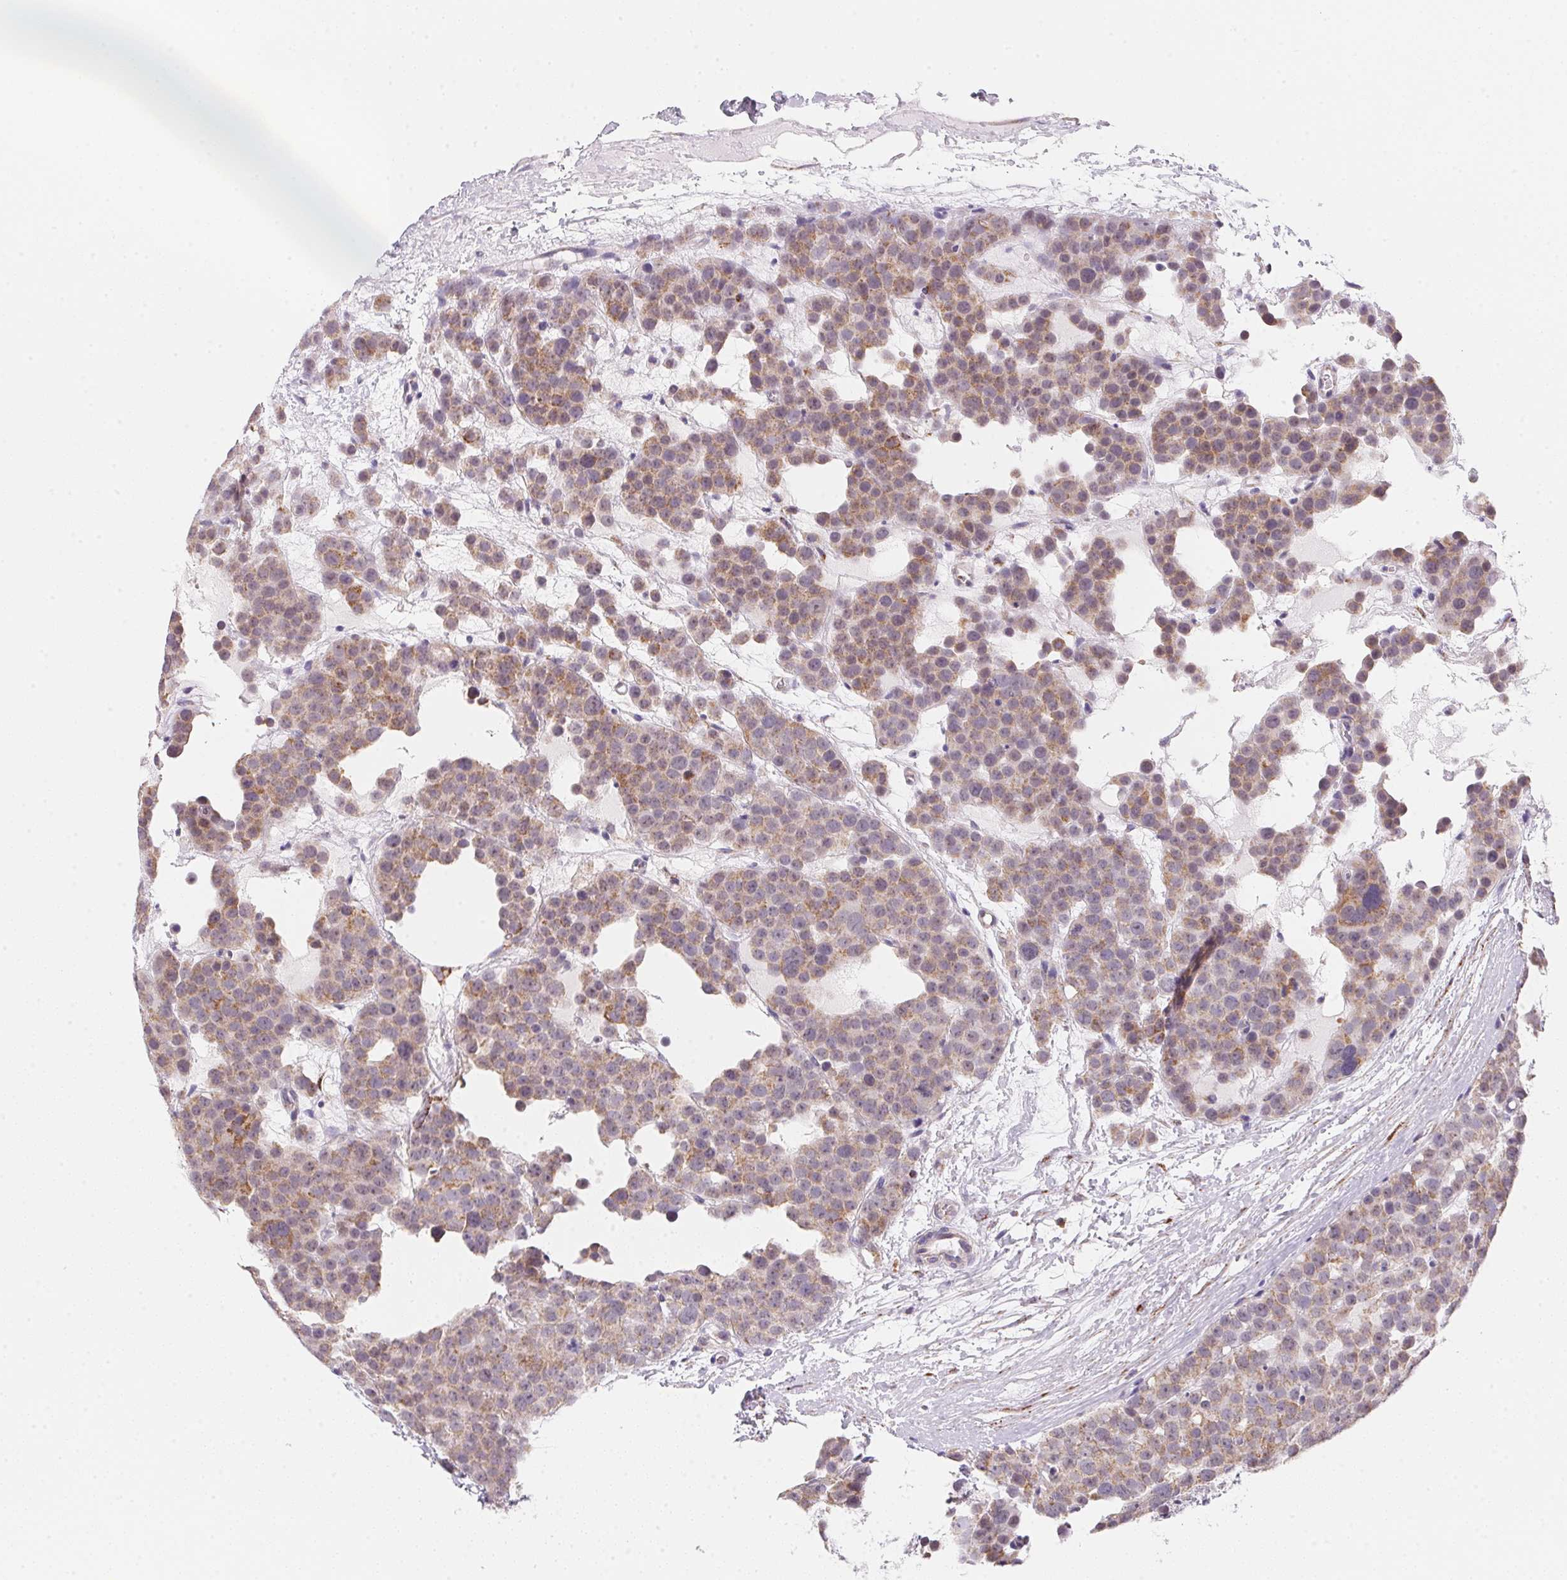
{"staining": {"intensity": "weak", "quantity": ">75%", "location": "cytoplasmic/membranous"}, "tissue": "testis cancer", "cell_type": "Tumor cells", "image_type": "cancer", "snomed": [{"axis": "morphology", "description": "Seminoma, NOS"}, {"axis": "topography", "description": "Testis"}], "caption": "Human seminoma (testis) stained for a protein (brown) exhibits weak cytoplasmic/membranous positive positivity in about >75% of tumor cells.", "gene": "GIPC2", "patient": {"sex": "male", "age": 71}}